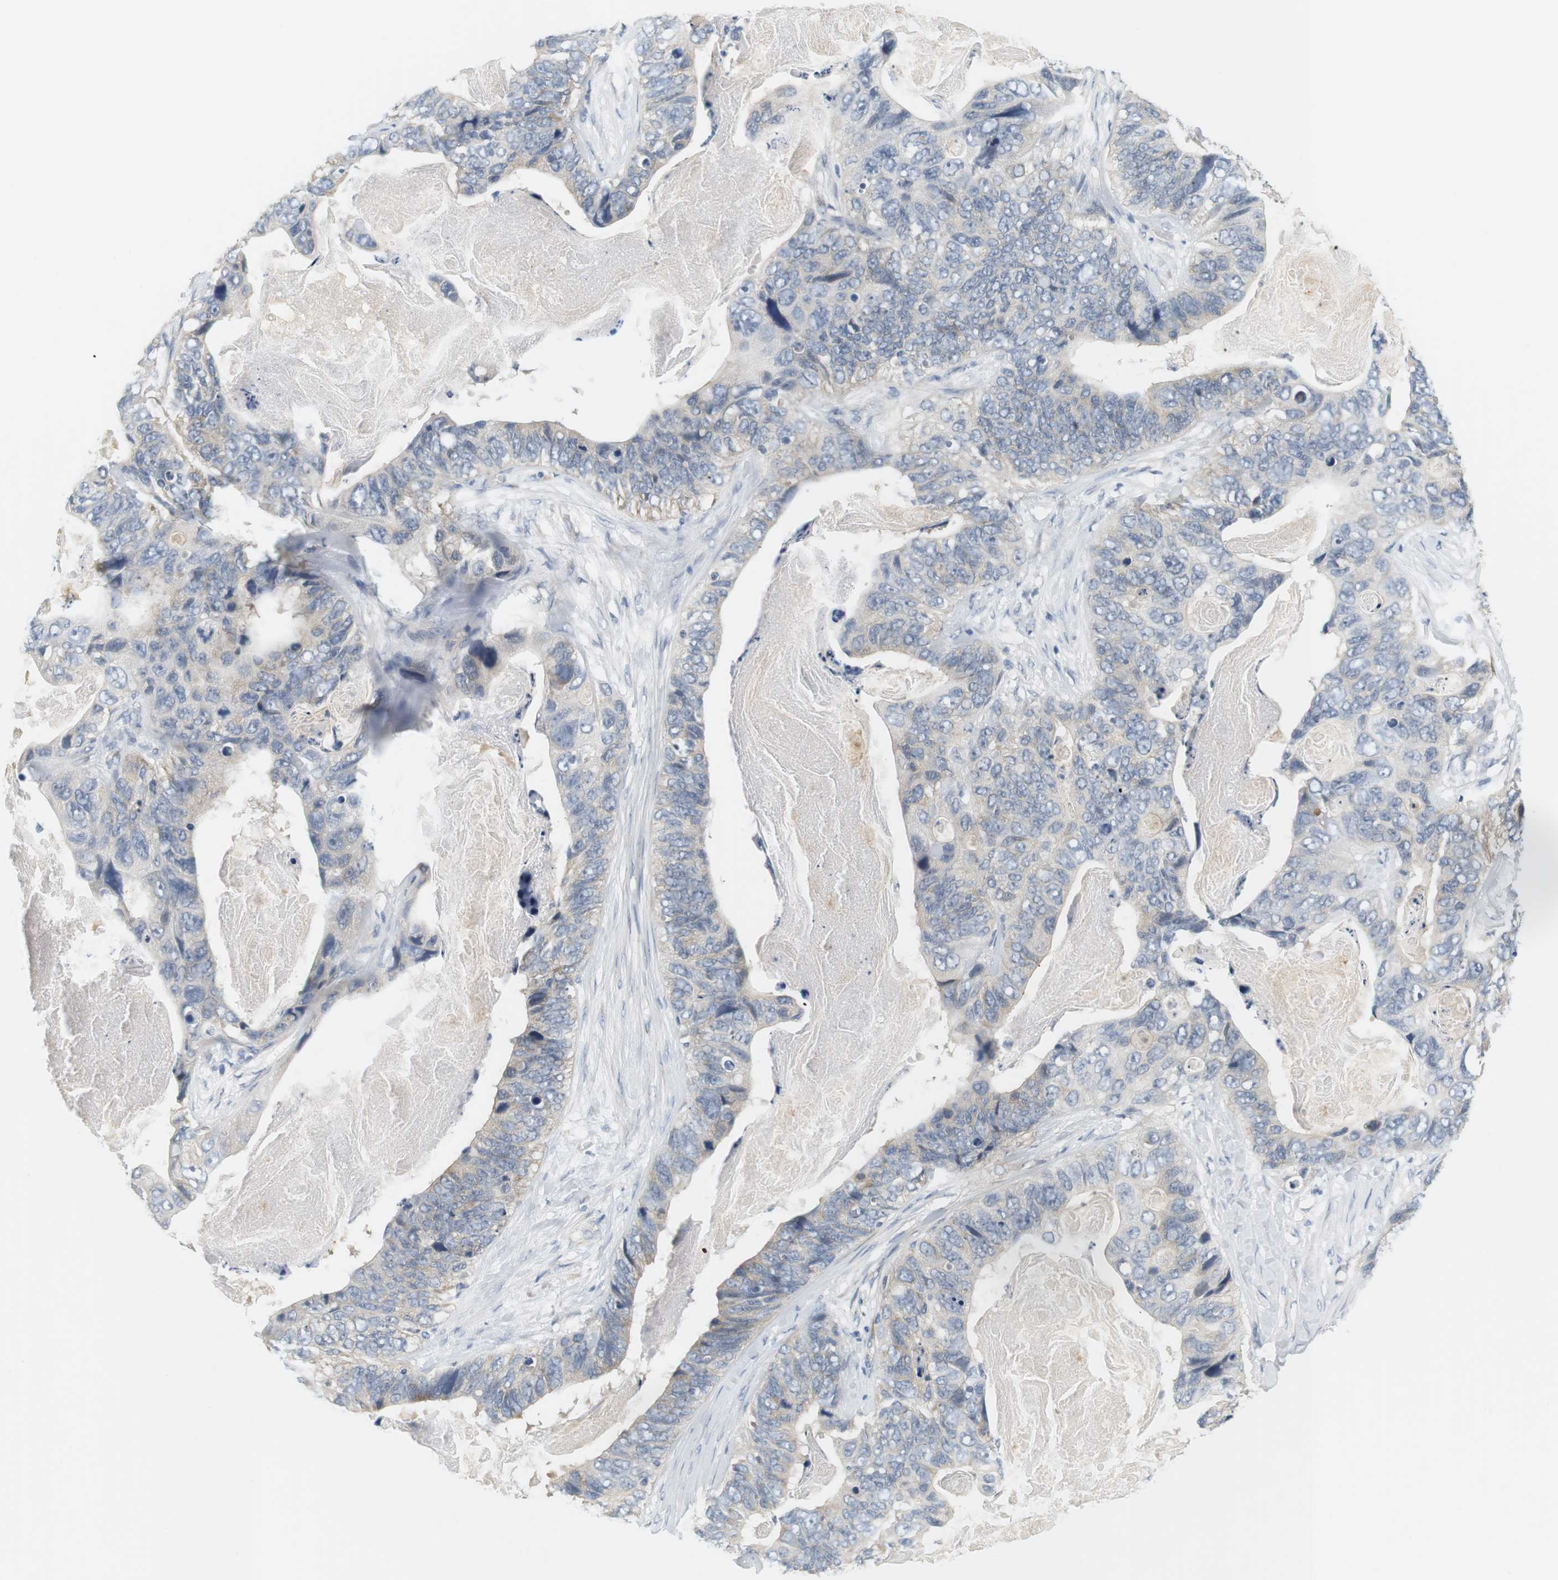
{"staining": {"intensity": "negative", "quantity": "none", "location": "none"}, "tissue": "stomach cancer", "cell_type": "Tumor cells", "image_type": "cancer", "snomed": [{"axis": "morphology", "description": "Adenocarcinoma, NOS"}, {"axis": "topography", "description": "Stomach"}], "caption": "IHC image of stomach adenocarcinoma stained for a protein (brown), which exhibits no positivity in tumor cells.", "gene": "EVA1C", "patient": {"sex": "female", "age": 89}}